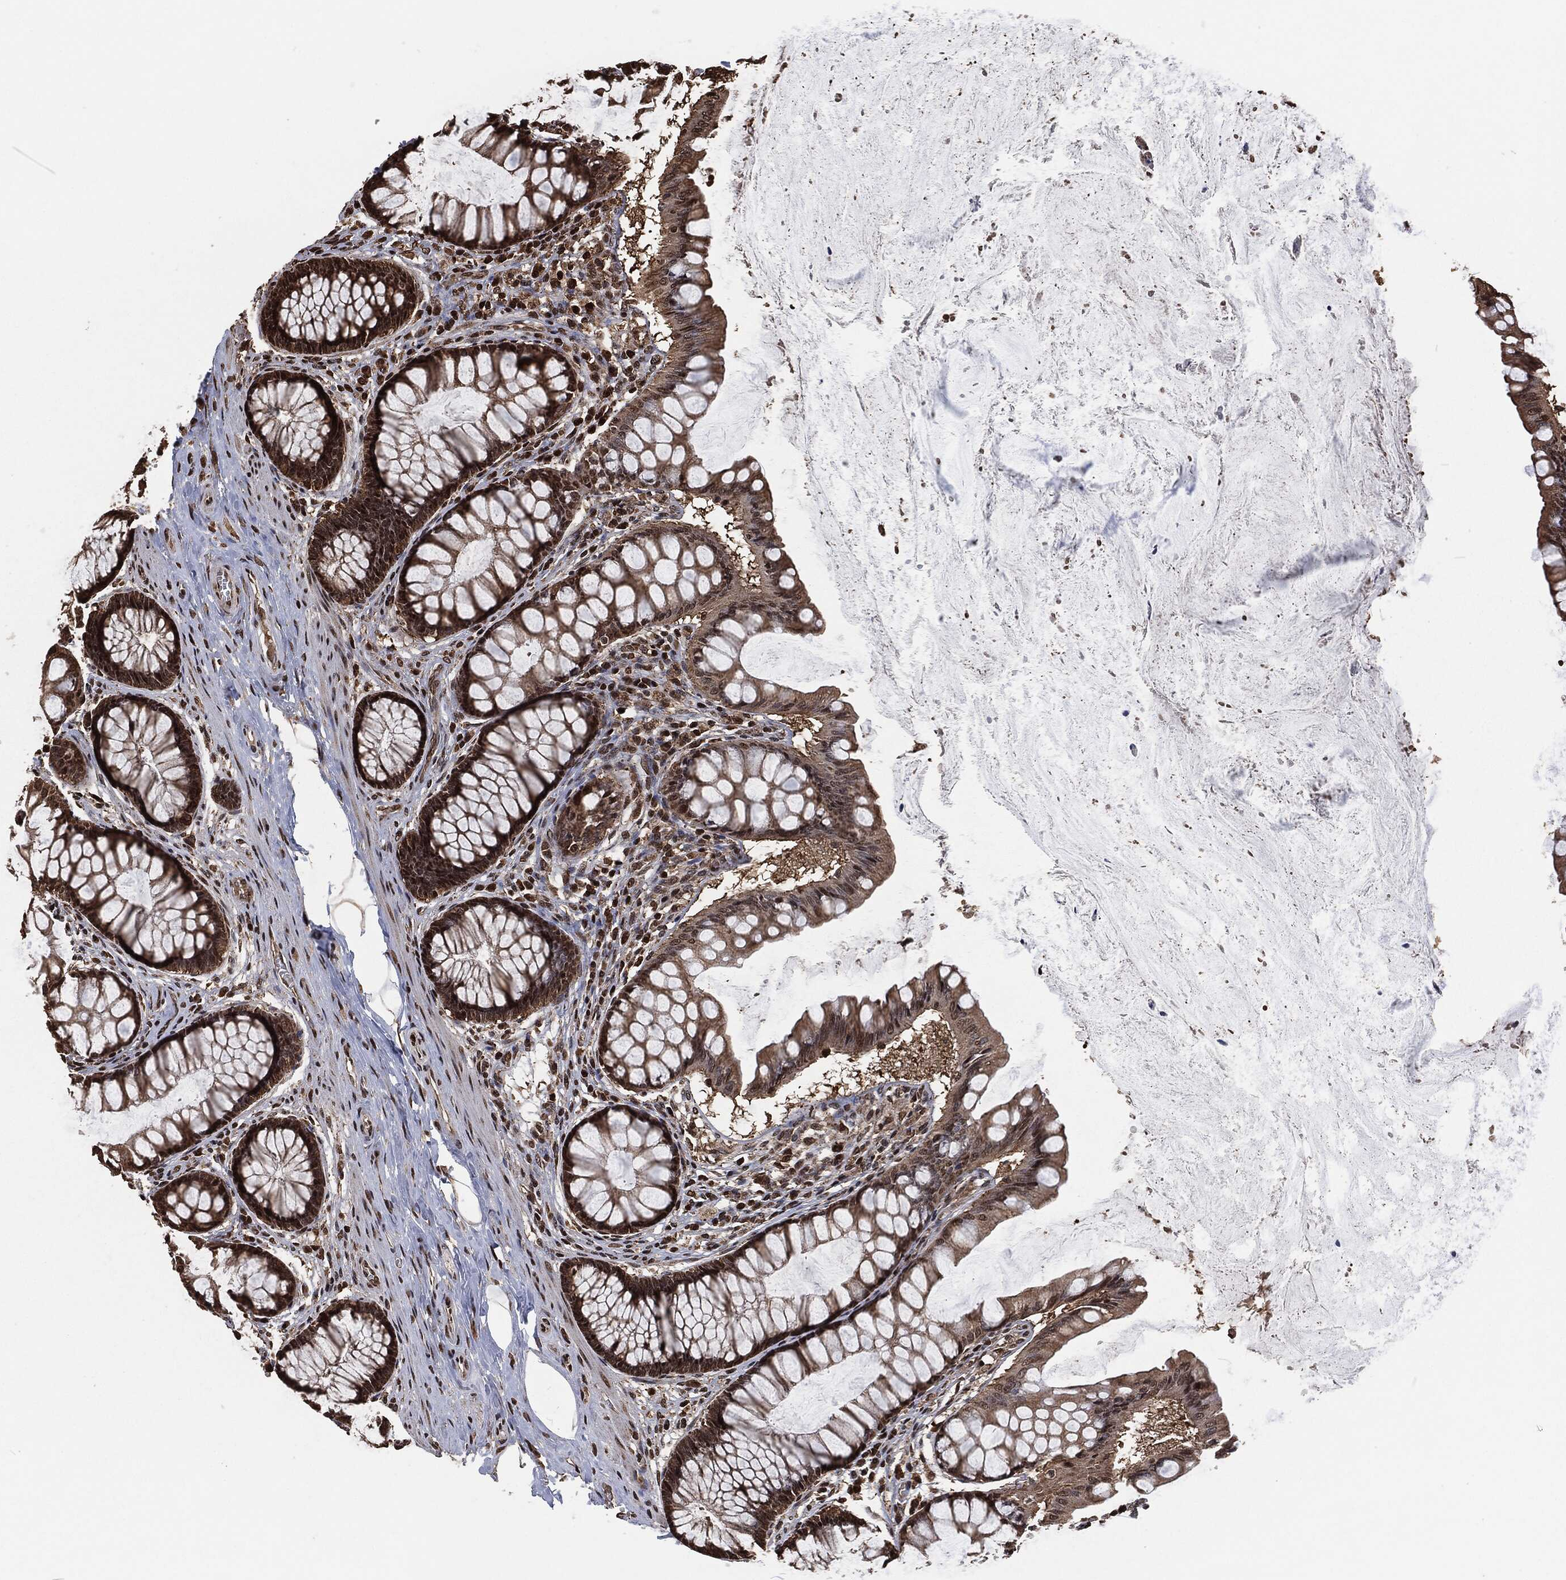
{"staining": {"intensity": "strong", "quantity": ">75%", "location": "nuclear"}, "tissue": "colon", "cell_type": "Endothelial cells", "image_type": "normal", "snomed": [{"axis": "morphology", "description": "Normal tissue, NOS"}, {"axis": "topography", "description": "Colon"}], "caption": "Colon stained with a brown dye reveals strong nuclear positive staining in approximately >75% of endothelial cells.", "gene": "SNAI1", "patient": {"sex": "female", "age": 65}}